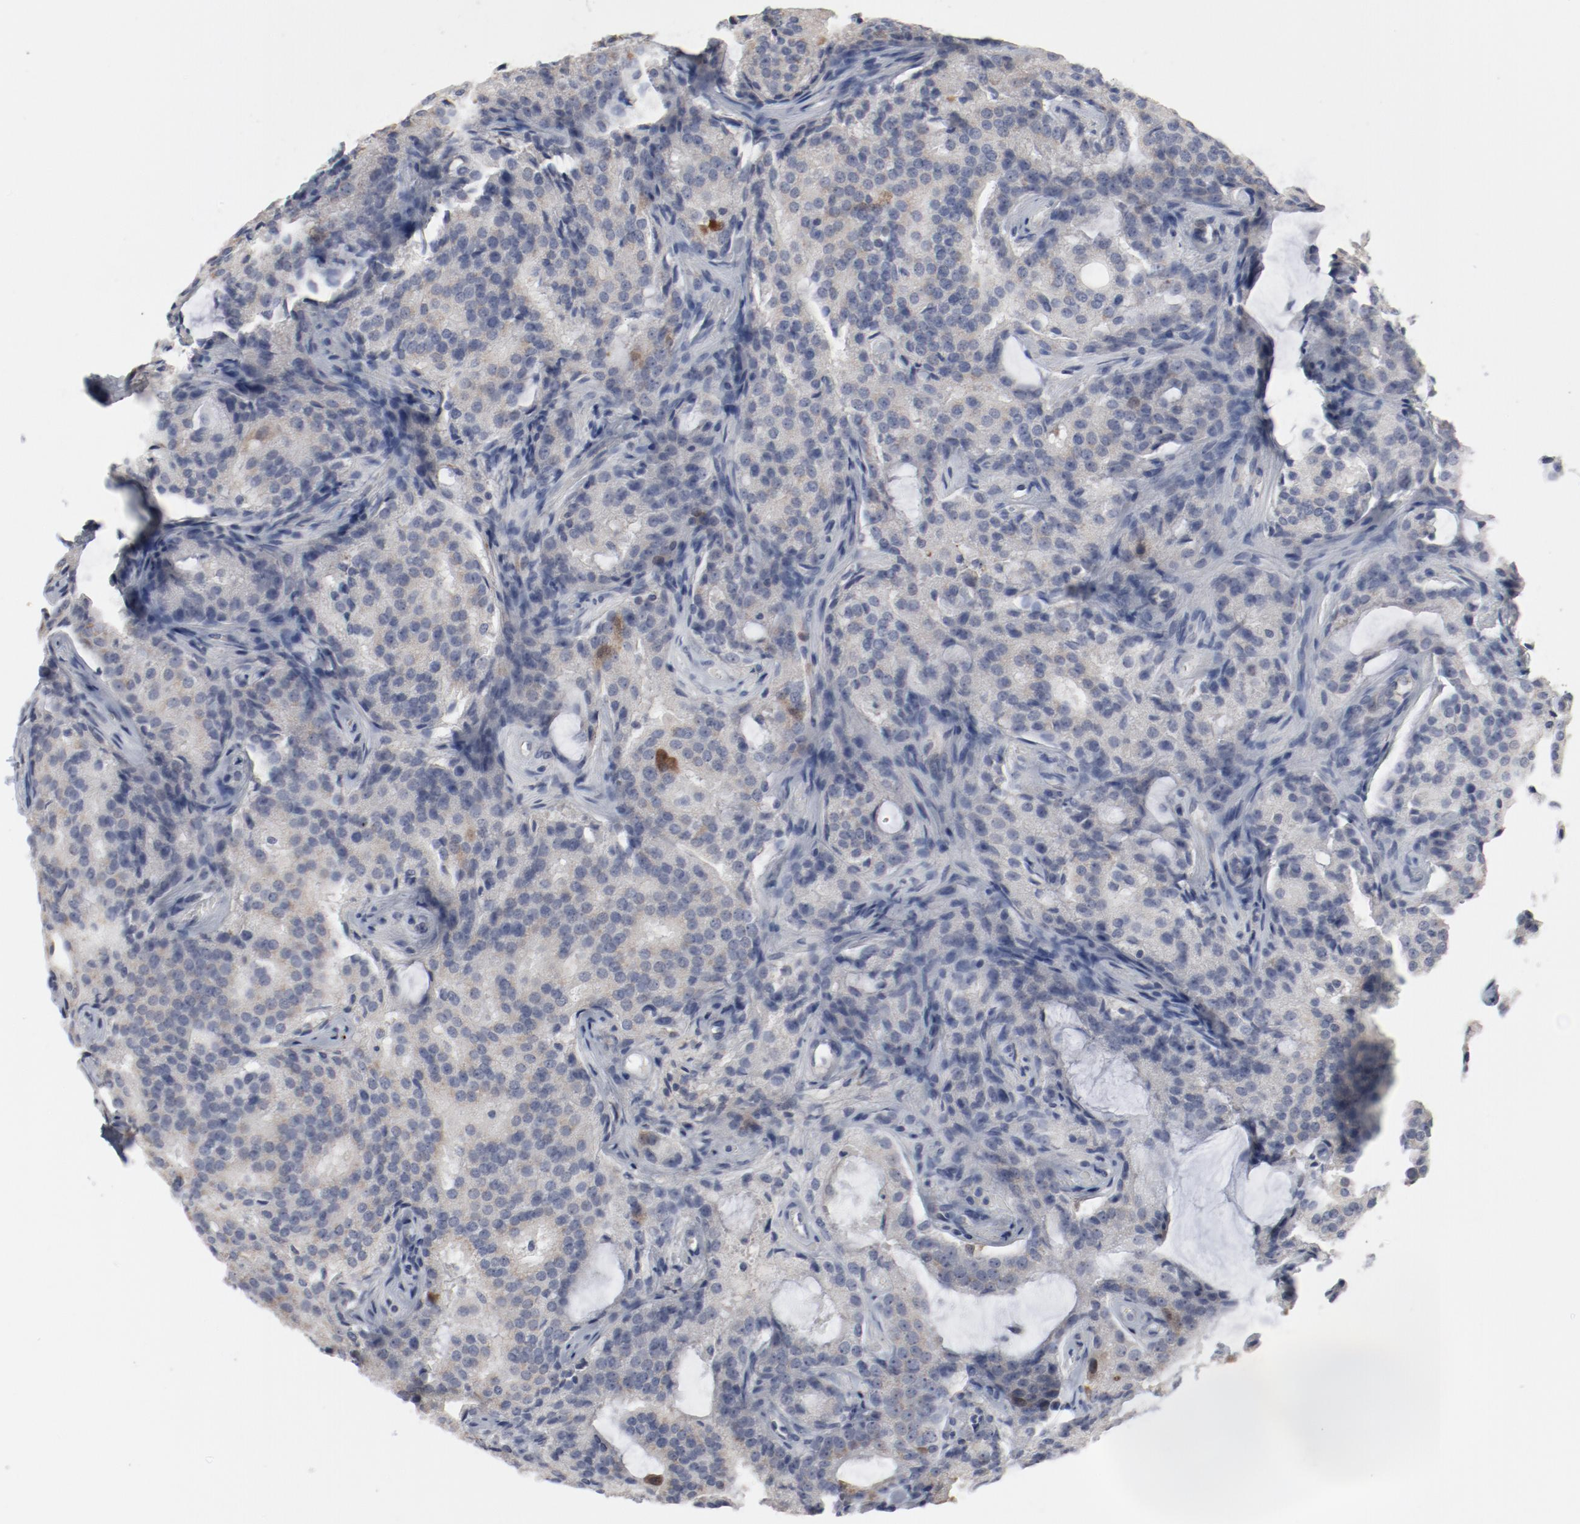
{"staining": {"intensity": "moderate", "quantity": "<25%", "location": "cytoplasmic/membranous"}, "tissue": "prostate cancer", "cell_type": "Tumor cells", "image_type": "cancer", "snomed": [{"axis": "morphology", "description": "Adenocarcinoma, High grade"}, {"axis": "topography", "description": "Prostate"}], "caption": "Immunohistochemistry of prostate adenocarcinoma (high-grade) reveals low levels of moderate cytoplasmic/membranous expression in approximately <25% of tumor cells. The protein is stained brown, and the nuclei are stained in blue (DAB IHC with brightfield microscopy, high magnification).", "gene": "CDK1", "patient": {"sex": "male", "age": 72}}